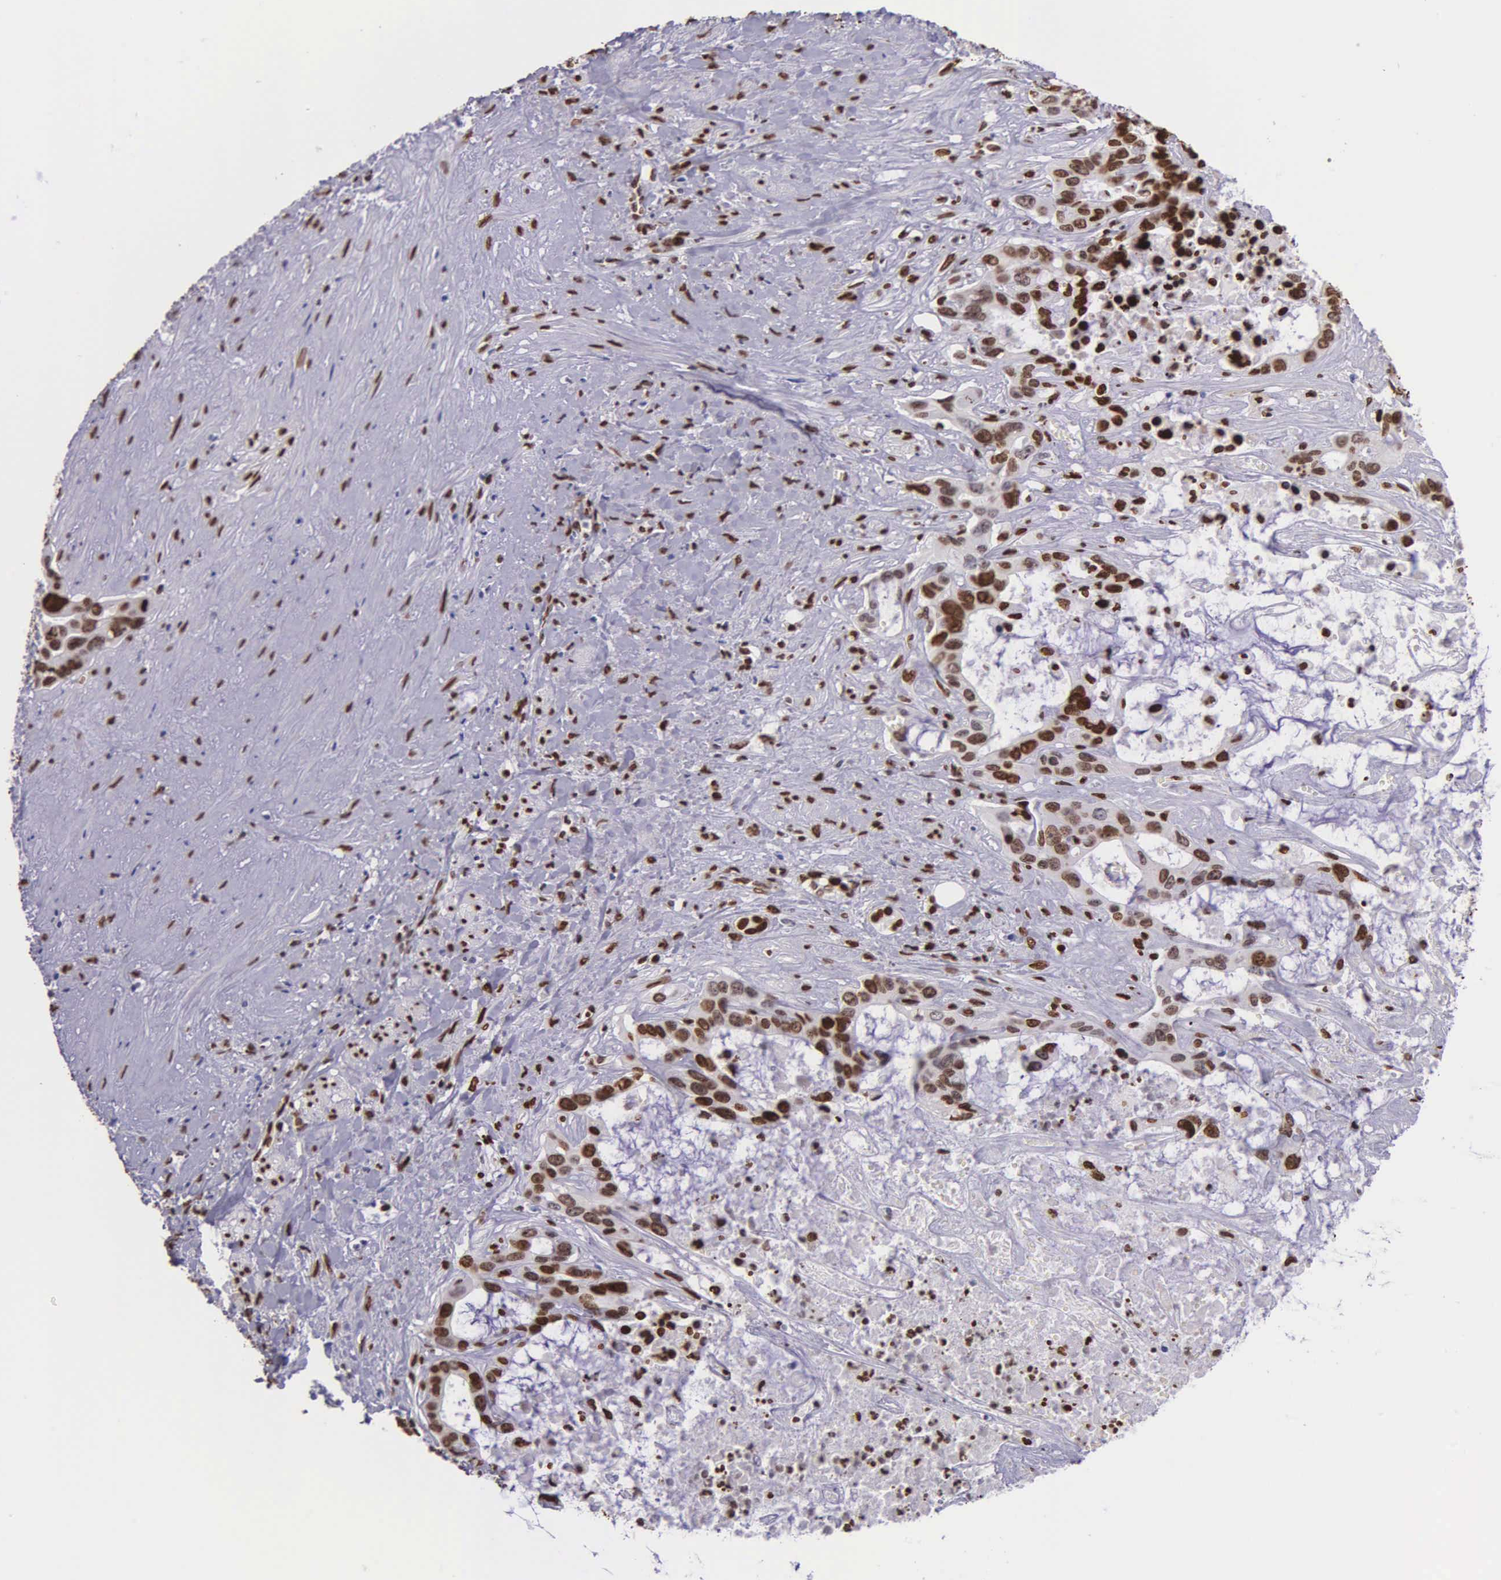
{"staining": {"intensity": "strong", "quantity": ">75%", "location": "nuclear"}, "tissue": "liver cancer", "cell_type": "Tumor cells", "image_type": "cancer", "snomed": [{"axis": "morphology", "description": "Cholangiocarcinoma"}, {"axis": "topography", "description": "Liver"}], "caption": "Immunohistochemistry (IHC) (DAB) staining of human liver cancer (cholangiocarcinoma) reveals strong nuclear protein positivity in about >75% of tumor cells. Using DAB (3,3'-diaminobenzidine) (brown) and hematoxylin (blue) stains, captured at high magnification using brightfield microscopy.", "gene": "H1-0", "patient": {"sex": "female", "age": 65}}